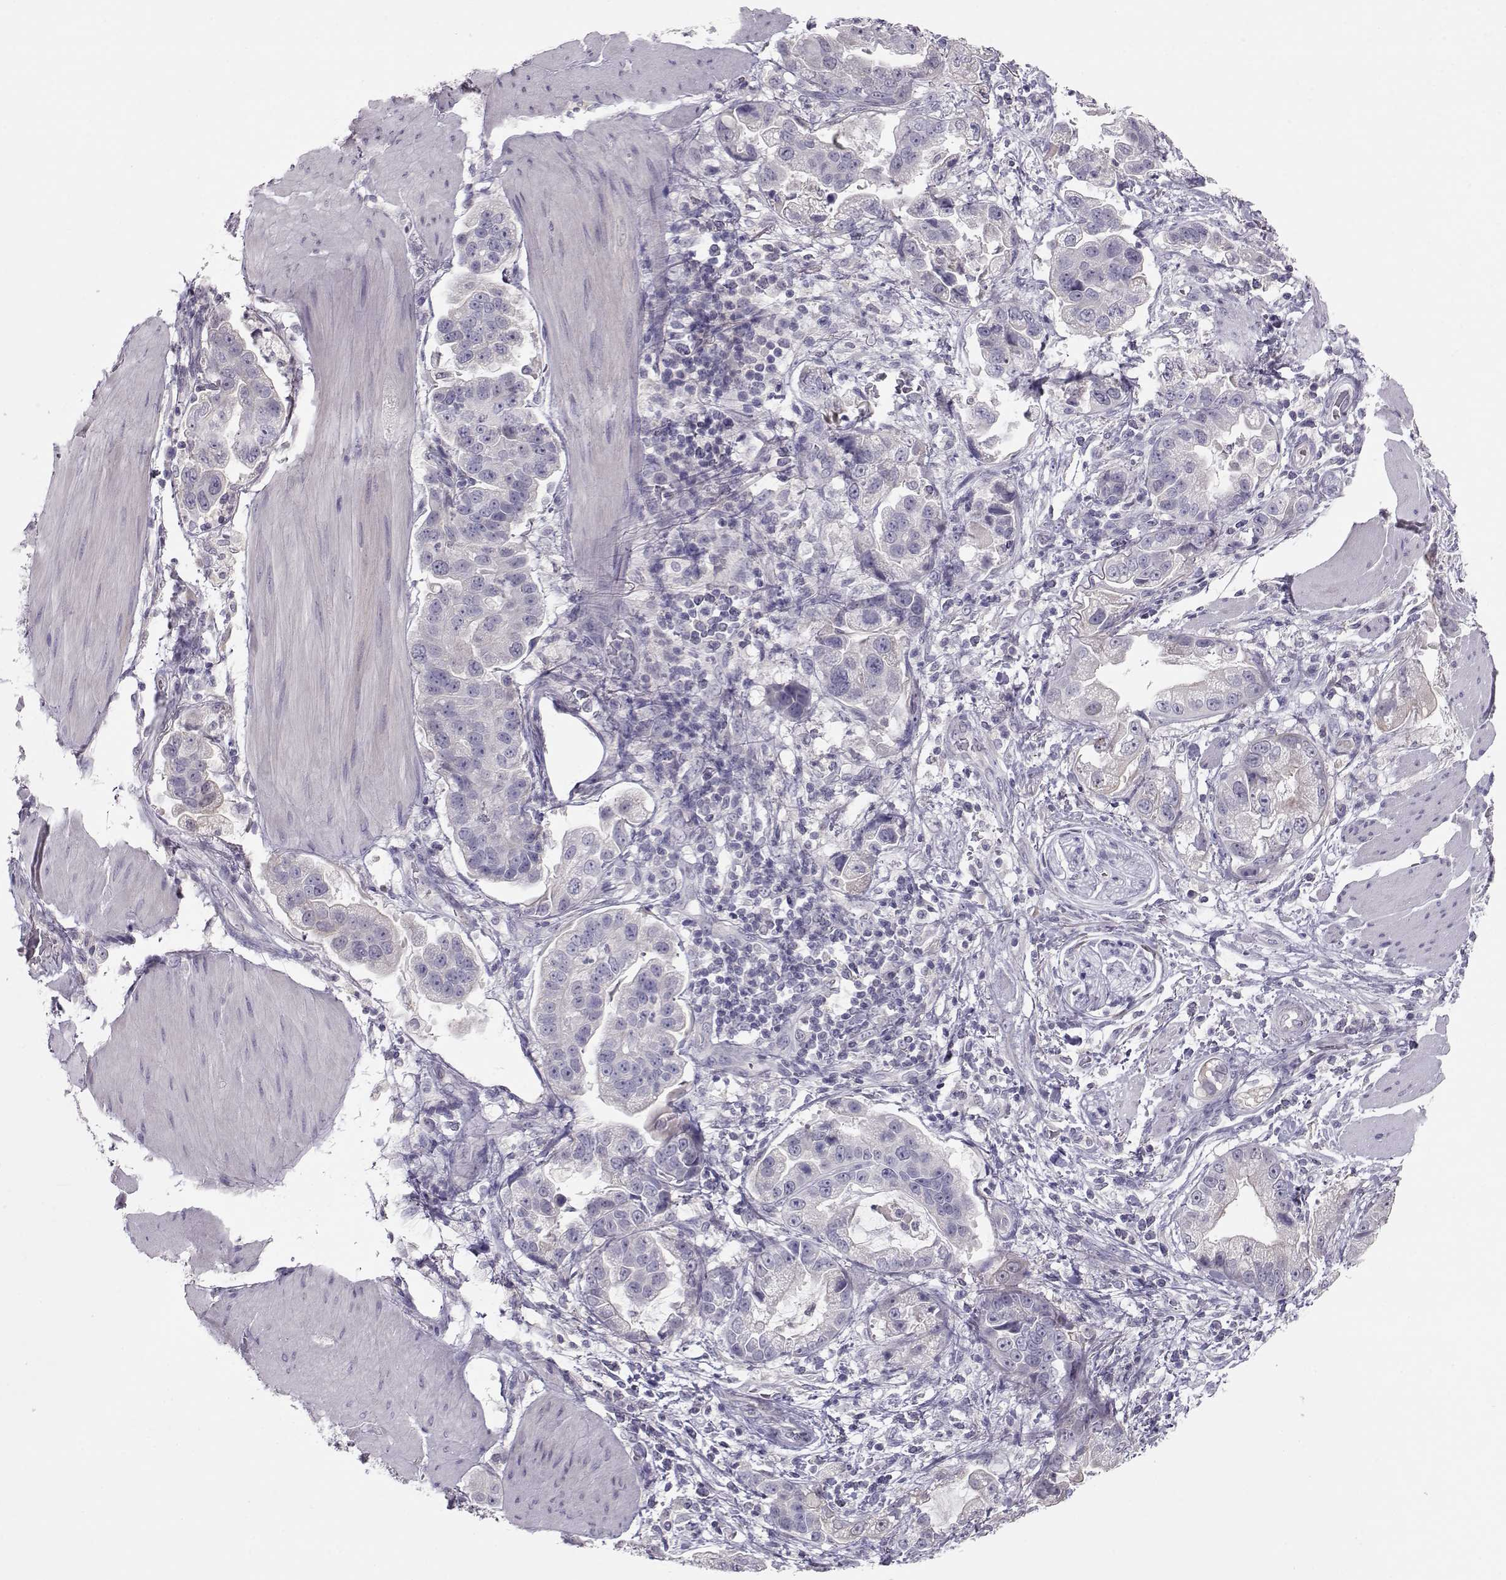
{"staining": {"intensity": "negative", "quantity": "none", "location": "none"}, "tissue": "stomach cancer", "cell_type": "Tumor cells", "image_type": "cancer", "snomed": [{"axis": "morphology", "description": "Adenocarcinoma, NOS"}, {"axis": "topography", "description": "Stomach"}], "caption": "Immunohistochemical staining of stomach cancer exhibits no significant staining in tumor cells.", "gene": "GRK1", "patient": {"sex": "male", "age": 59}}